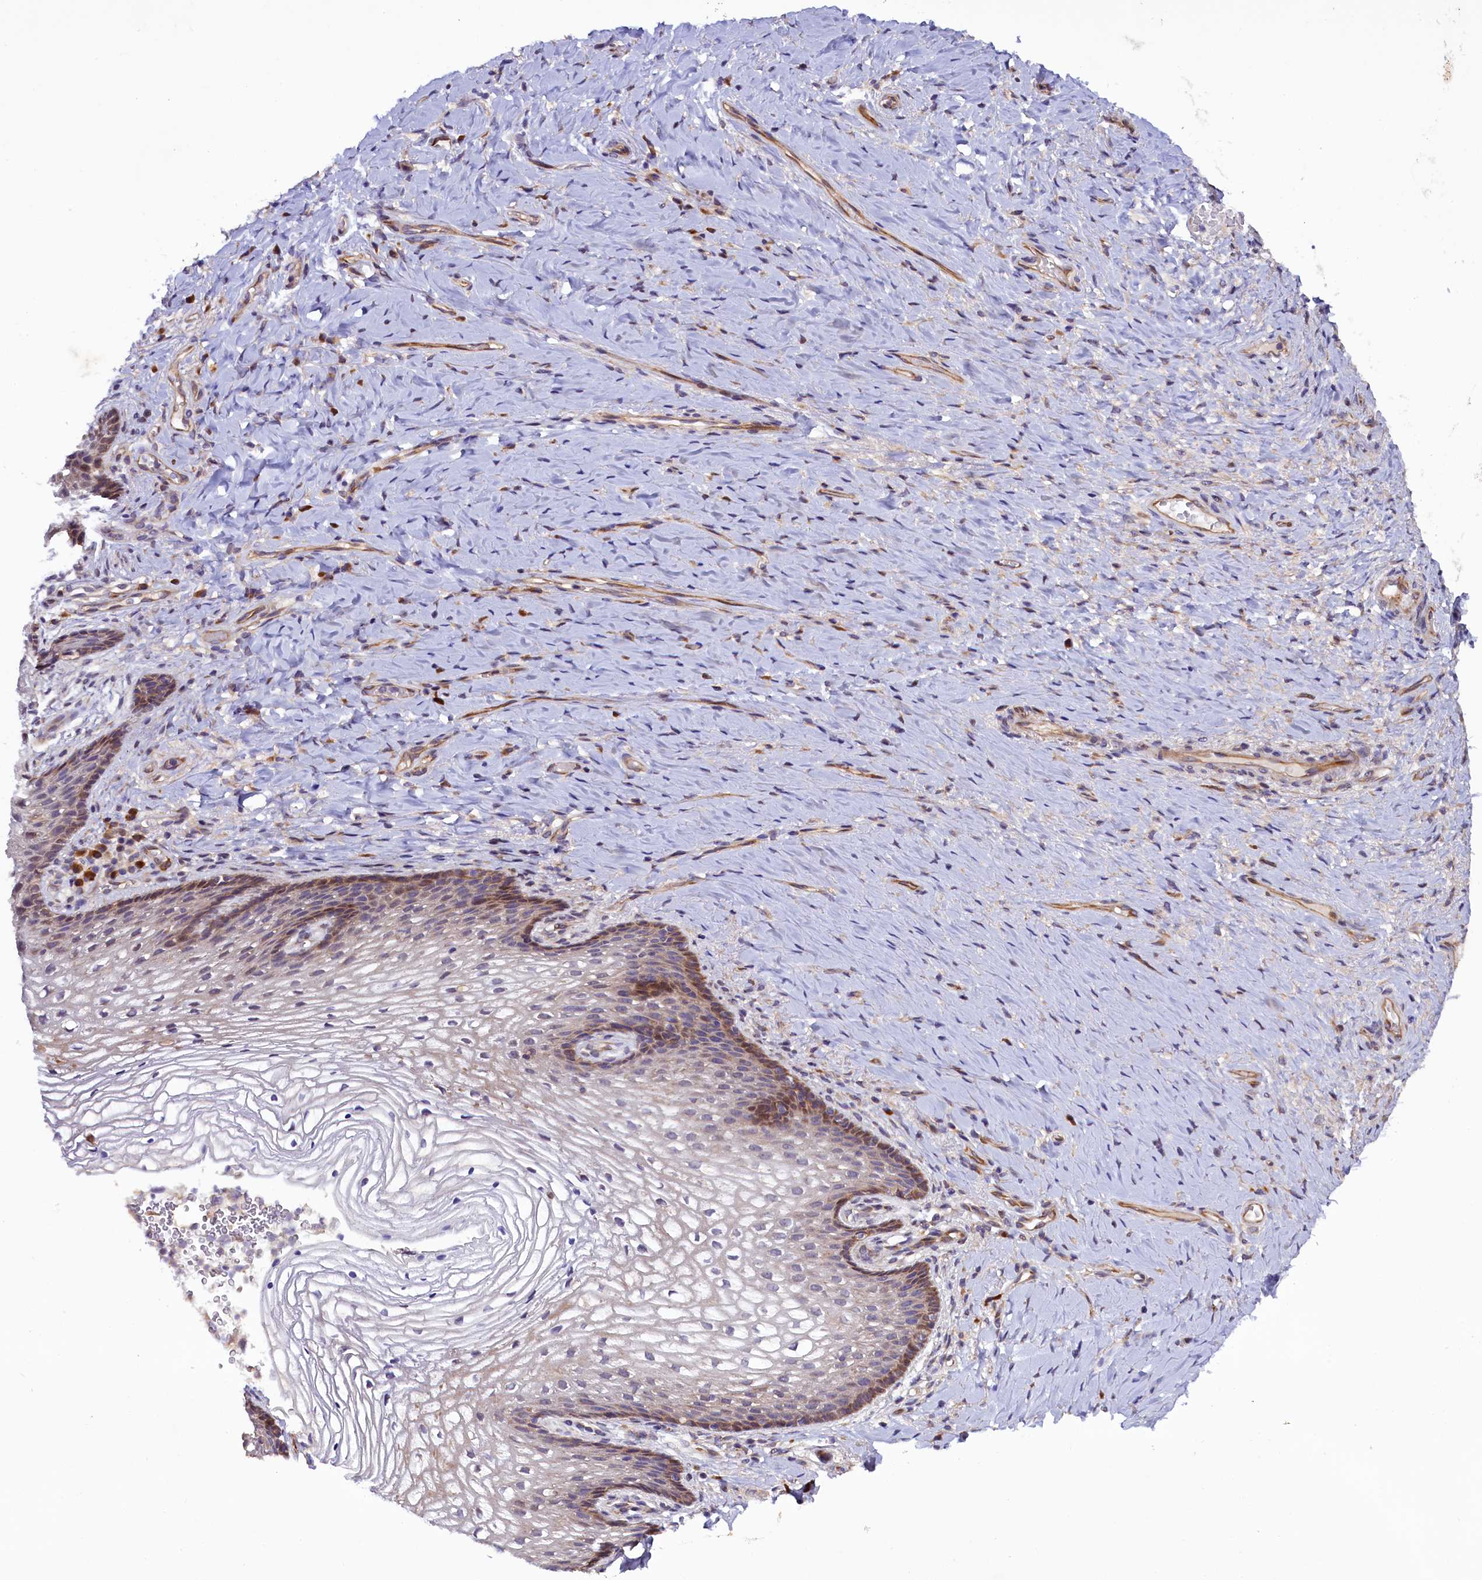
{"staining": {"intensity": "moderate", "quantity": "<25%", "location": "cytoplasmic/membranous"}, "tissue": "vagina", "cell_type": "Squamous epithelial cells", "image_type": "normal", "snomed": [{"axis": "morphology", "description": "Normal tissue, NOS"}, {"axis": "topography", "description": "Vagina"}], "caption": "Protein expression analysis of unremarkable human vagina reveals moderate cytoplasmic/membranous staining in about <25% of squamous epithelial cells. (DAB IHC with brightfield microscopy, high magnification).", "gene": "RPUSD2", "patient": {"sex": "female", "age": 60}}